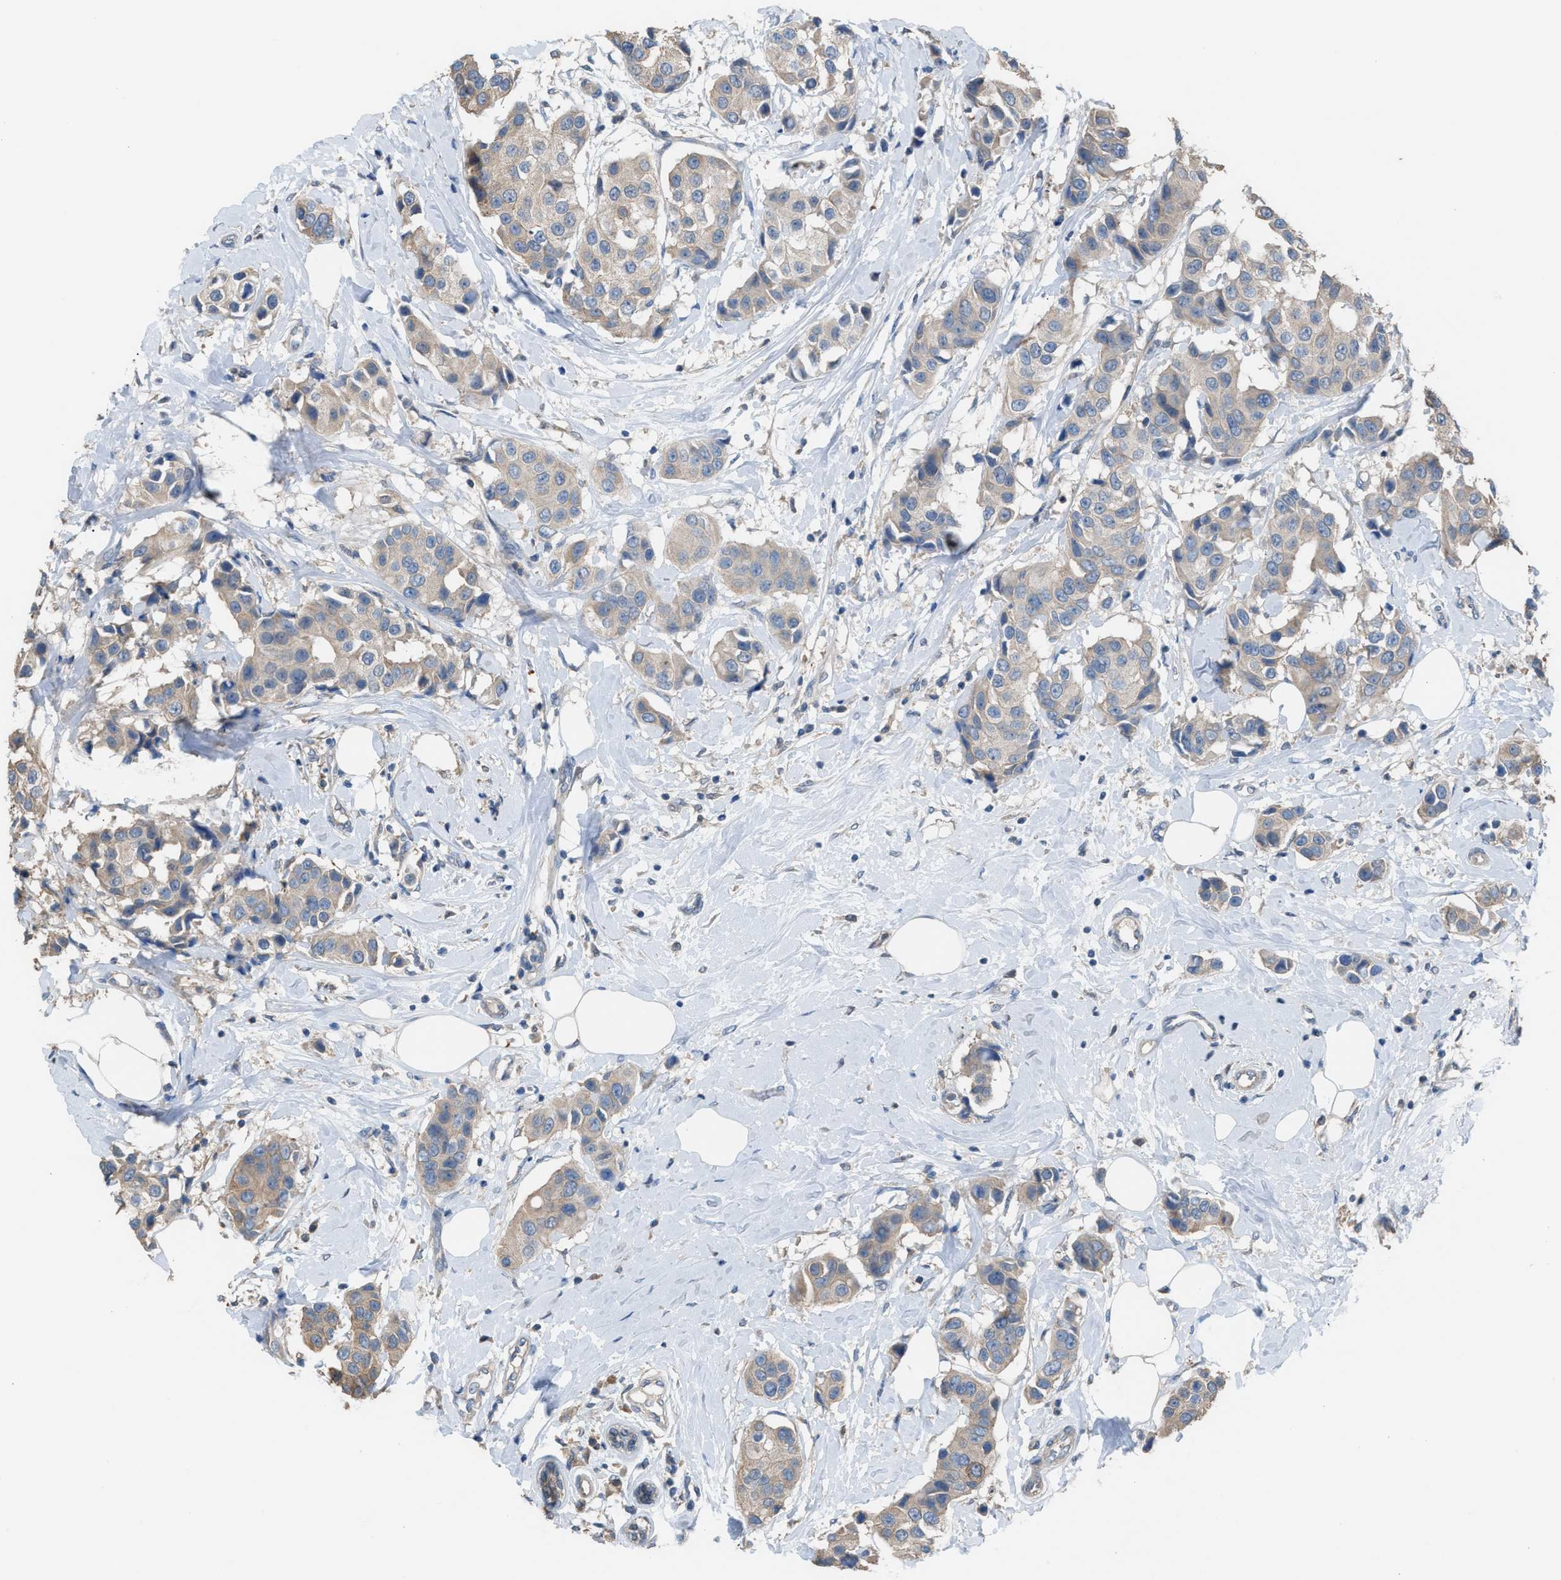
{"staining": {"intensity": "weak", "quantity": "<25%", "location": "cytoplasmic/membranous"}, "tissue": "breast cancer", "cell_type": "Tumor cells", "image_type": "cancer", "snomed": [{"axis": "morphology", "description": "Normal tissue, NOS"}, {"axis": "morphology", "description": "Duct carcinoma"}, {"axis": "topography", "description": "Breast"}], "caption": "This is a micrograph of immunohistochemistry staining of invasive ductal carcinoma (breast), which shows no positivity in tumor cells.", "gene": "NQO2", "patient": {"sex": "female", "age": 39}}